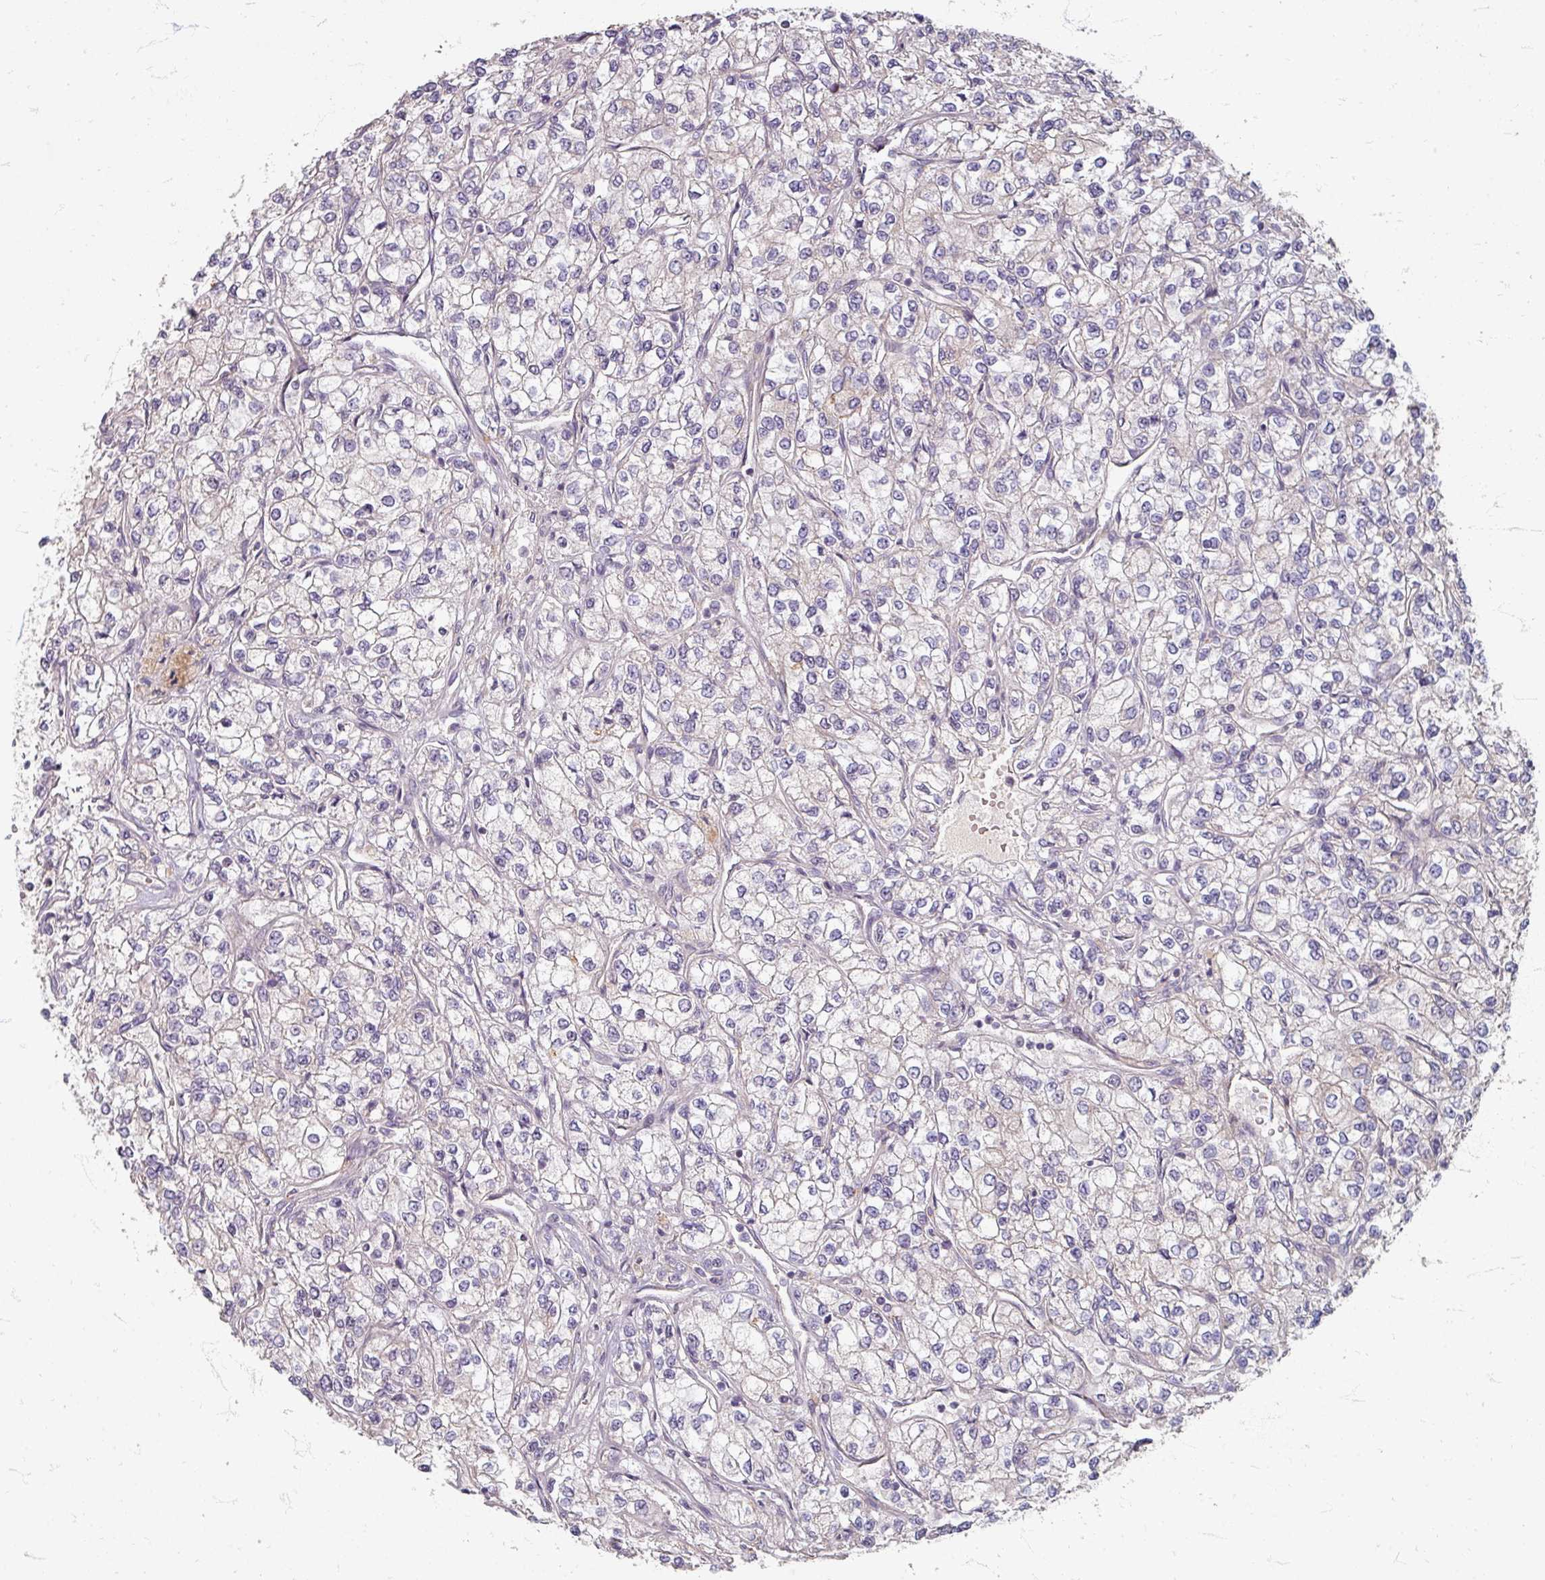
{"staining": {"intensity": "negative", "quantity": "none", "location": "none"}, "tissue": "renal cancer", "cell_type": "Tumor cells", "image_type": "cancer", "snomed": [{"axis": "morphology", "description": "Adenocarcinoma, NOS"}, {"axis": "topography", "description": "Kidney"}], "caption": "Micrograph shows no protein expression in tumor cells of renal cancer tissue. The staining is performed using DAB brown chromogen with nuclei counter-stained in using hematoxylin.", "gene": "GABARAPL1", "patient": {"sex": "male", "age": 80}}